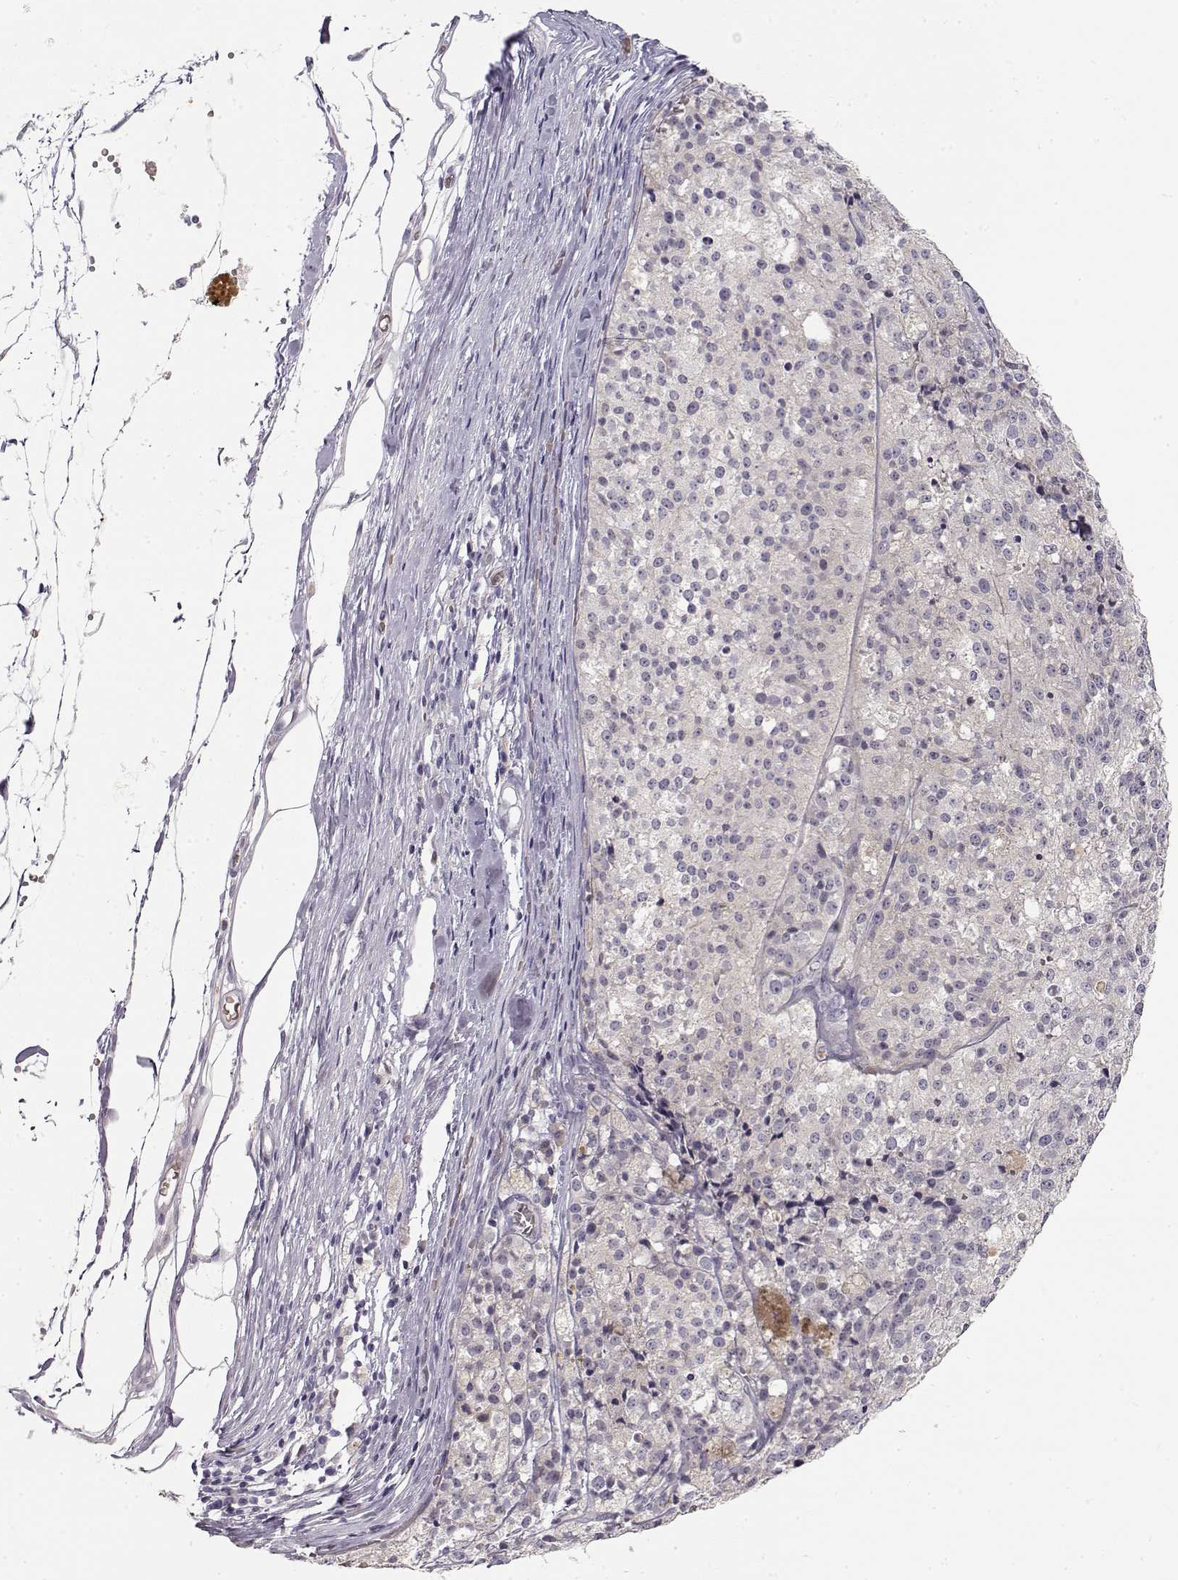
{"staining": {"intensity": "negative", "quantity": "none", "location": "none"}, "tissue": "melanoma", "cell_type": "Tumor cells", "image_type": "cancer", "snomed": [{"axis": "morphology", "description": "Malignant melanoma, Metastatic site"}, {"axis": "topography", "description": "Lymph node"}], "caption": "High power microscopy image of an IHC micrograph of melanoma, revealing no significant positivity in tumor cells. (DAB immunohistochemistry (IHC), high magnification).", "gene": "TTC26", "patient": {"sex": "female", "age": 64}}